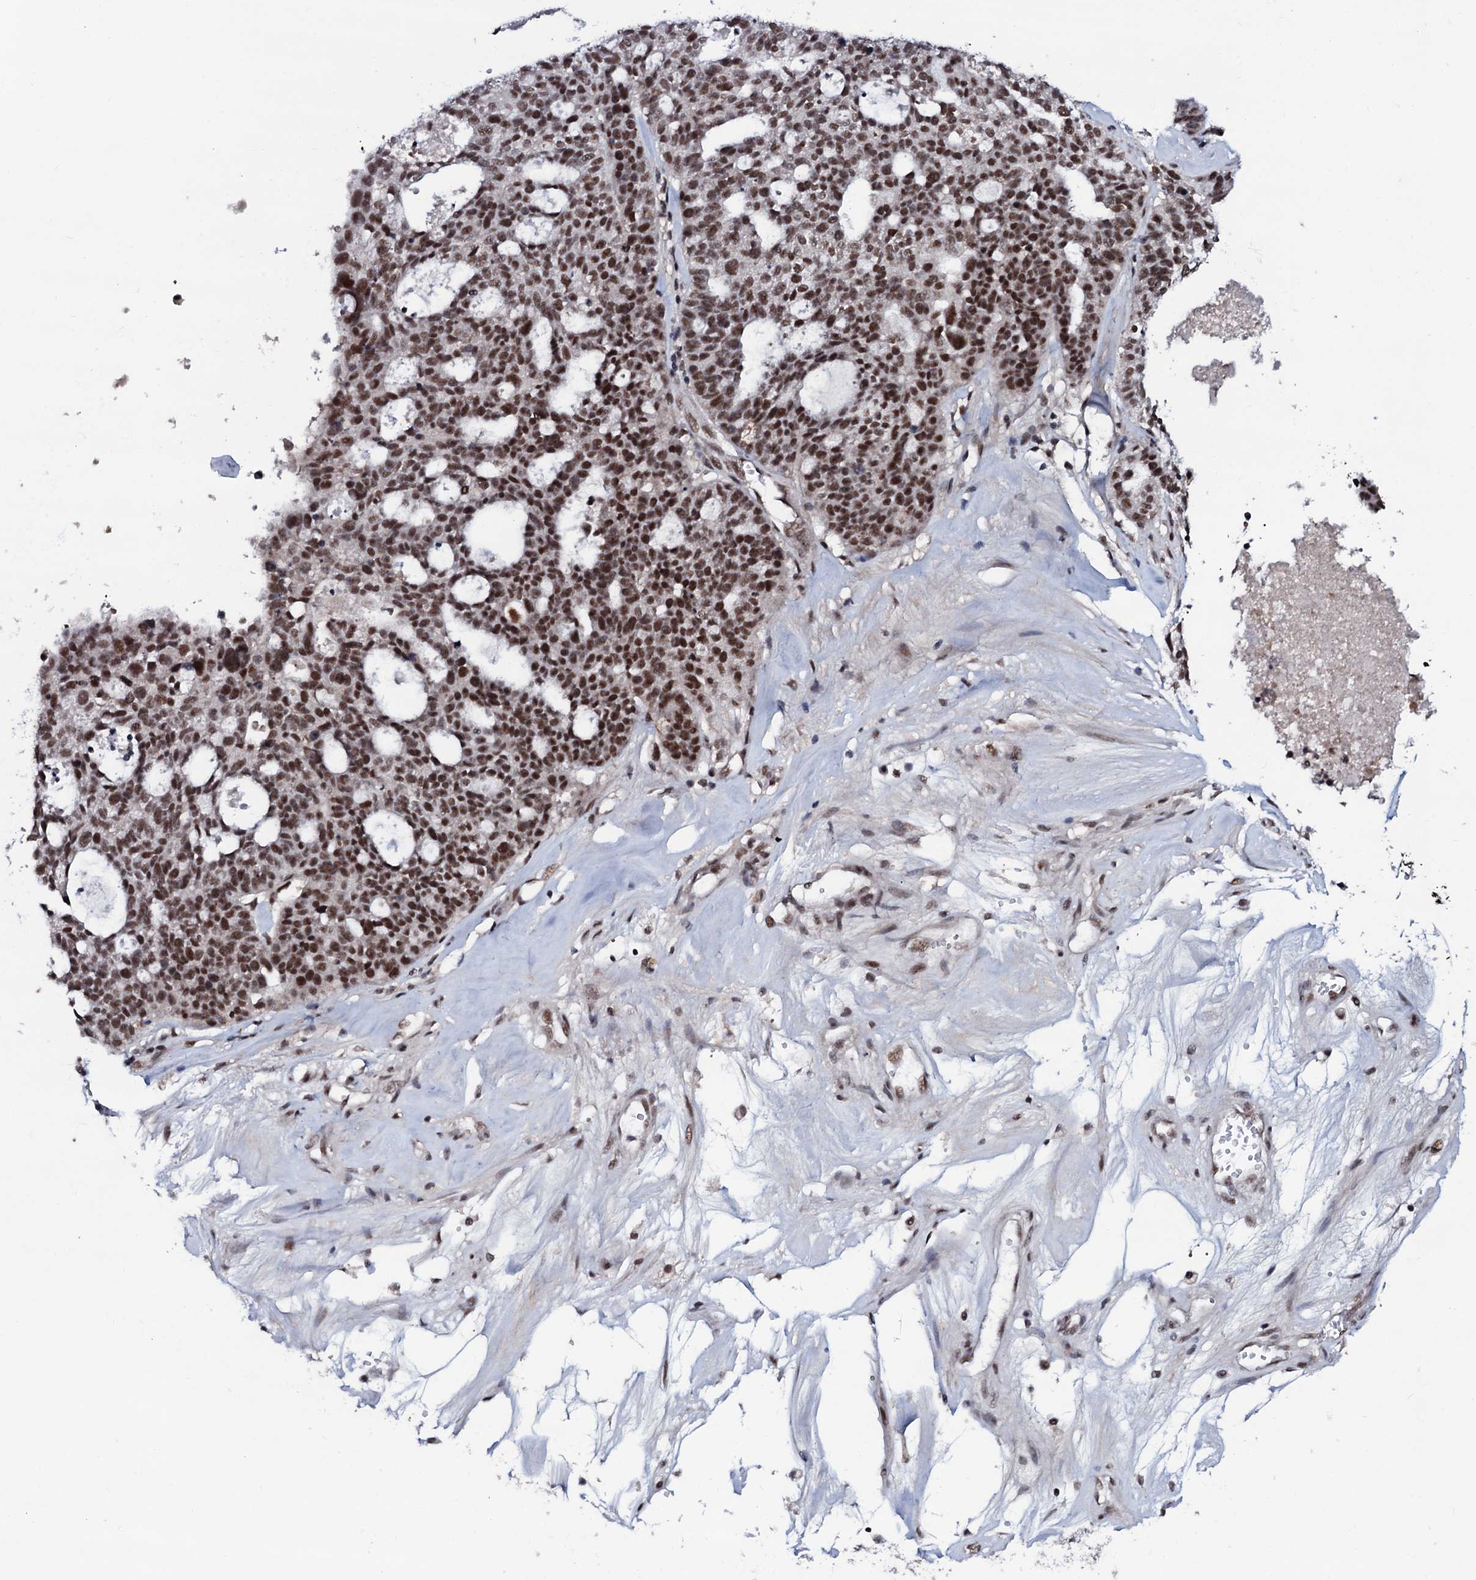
{"staining": {"intensity": "strong", "quantity": ">75%", "location": "nuclear"}, "tissue": "ovarian cancer", "cell_type": "Tumor cells", "image_type": "cancer", "snomed": [{"axis": "morphology", "description": "Cystadenocarcinoma, serous, NOS"}, {"axis": "topography", "description": "Ovary"}], "caption": "Immunohistochemical staining of ovarian cancer shows high levels of strong nuclear protein positivity in approximately >75% of tumor cells.", "gene": "PRPF18", "patient": {"sex": "female", "age": 59}}